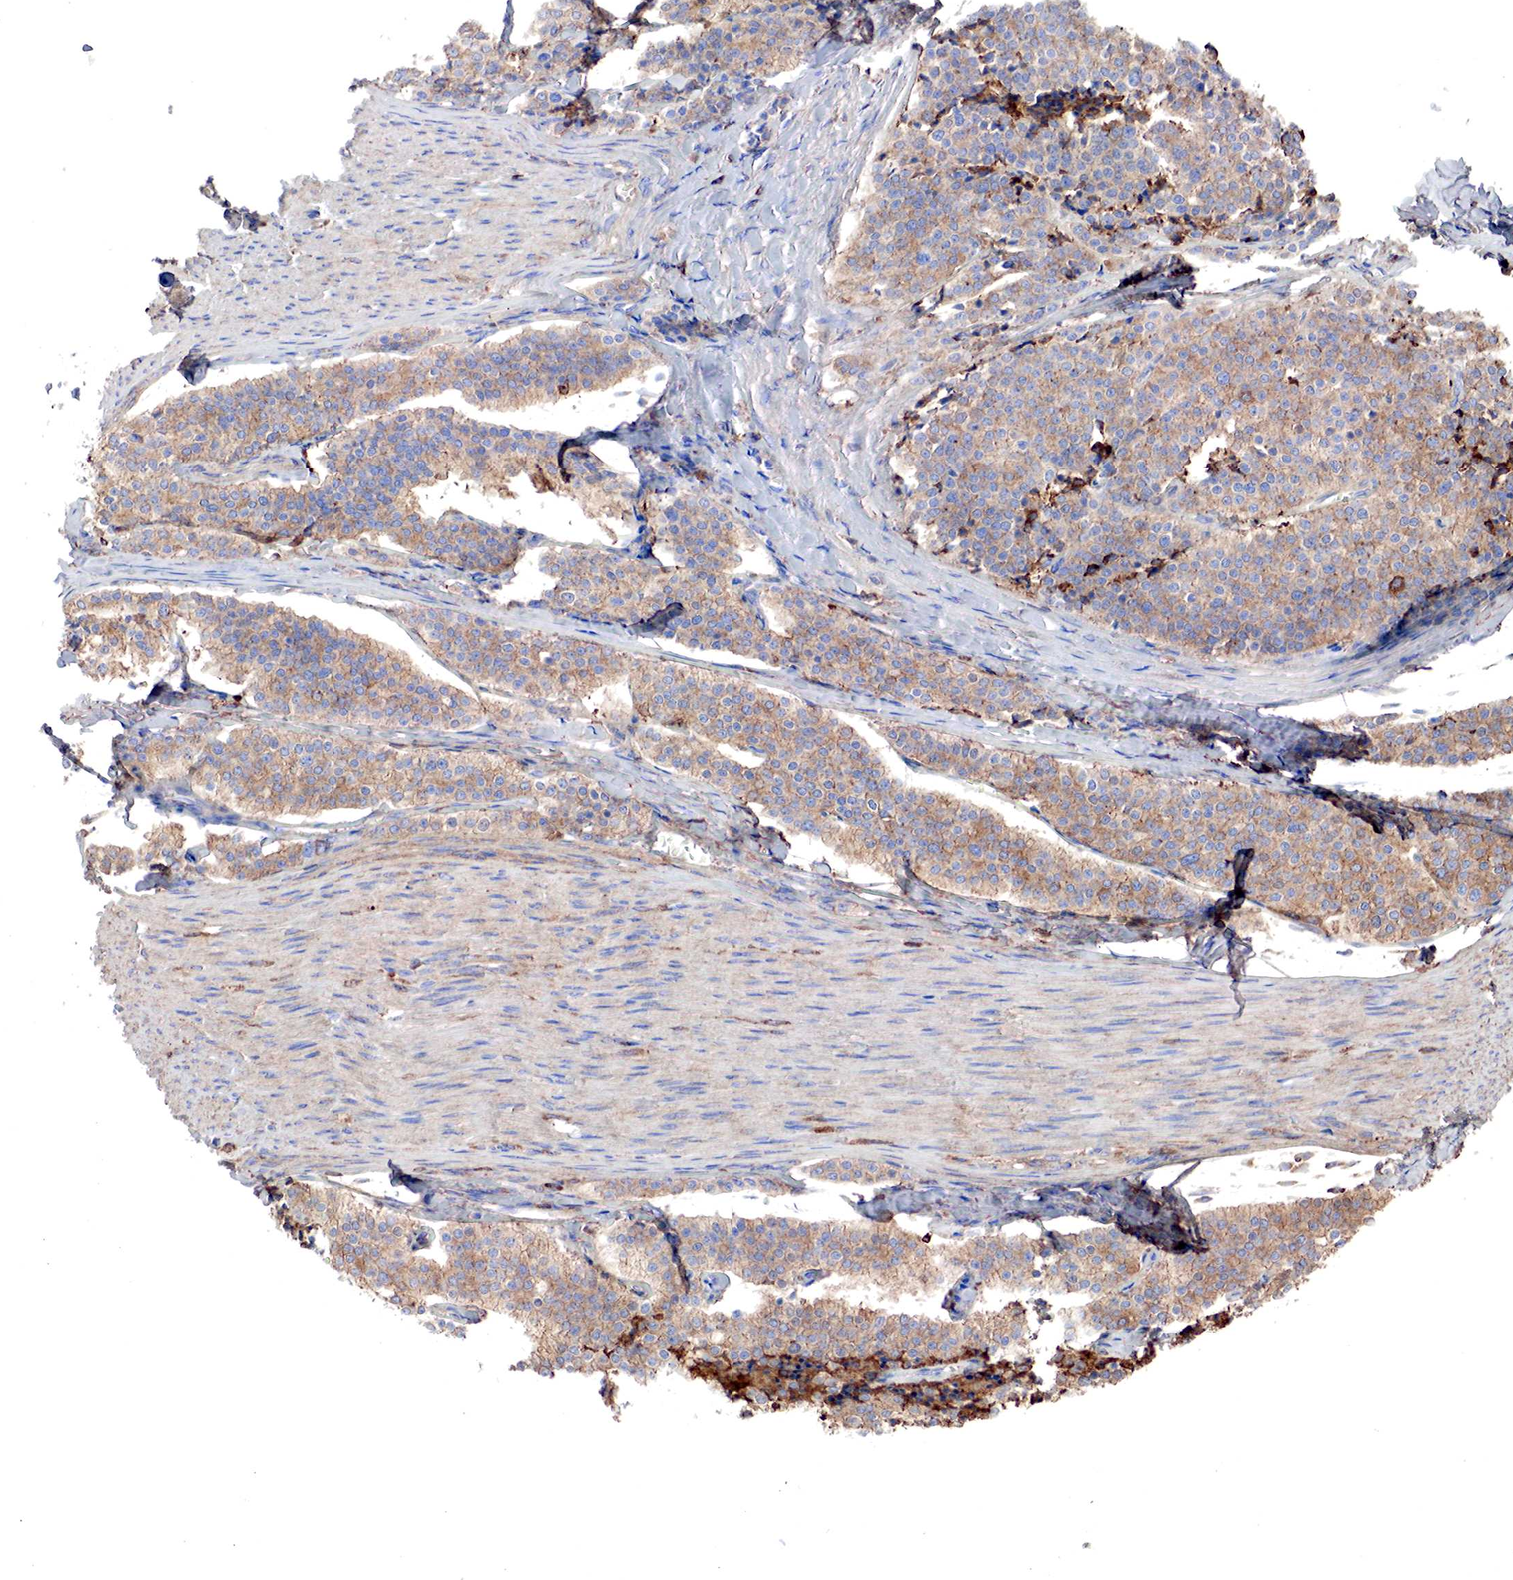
{"staining": {"intensity": "moderate", "quantity": ">75%", "location": "cytoplasmic/membranous"}, "tissue": "carcinoid", "cell_type": "Tumor cells", "image_type": "cancer", "snomed": [{"axis": "morphology", "description": "Carcinoid, malignant, NOS"}, {"axis": "topography", "description": "Small intestine"}], "caption": "Protein staining displays moderate cytoplasmic/membranous staining in about >75% of tumor cells in malignant carcinoid.", "gene": "G6PD", "patient": {"sex": "male", "age": 63}}